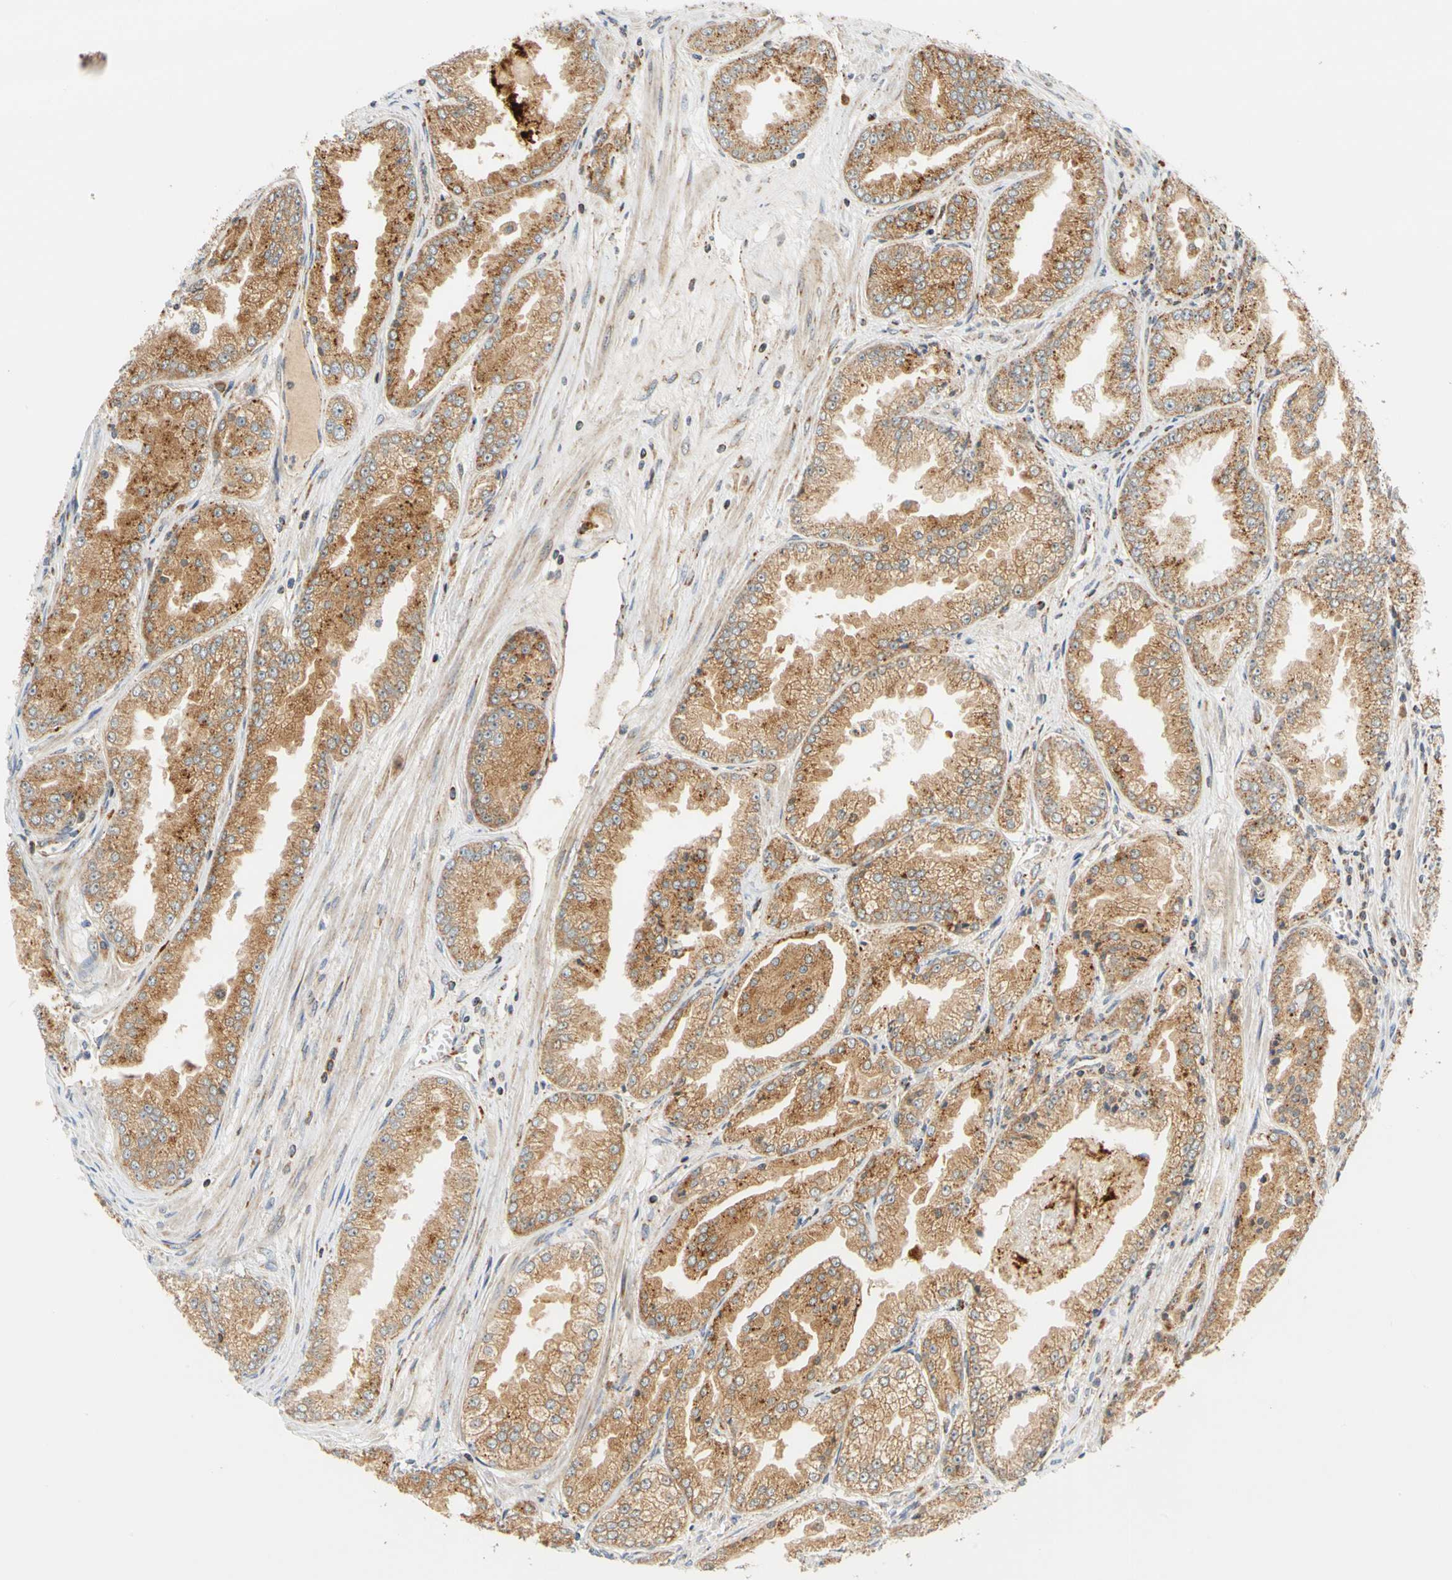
{"staining": {"intensity": "moderate", "quantity": ">75%", "location": "cytoplasmic/membranous"}, "tissue": "prostate cancer", "cell_type": "Tumor cells", "image_type": "cancer", "snomed": [{"axis": "morphology", "description": "Adenocarcinoma, High grade"}, {"axis": "topography", "description": "Prostate"}], "caption": "Immunohistochemical staining of human prostate cancer displays medium levels of moderate cytoplasmic/membranous positivity in about >75% of tumor cells.", "gene": "SFXN3", "patient": {"sex": "male", "age": 61}}